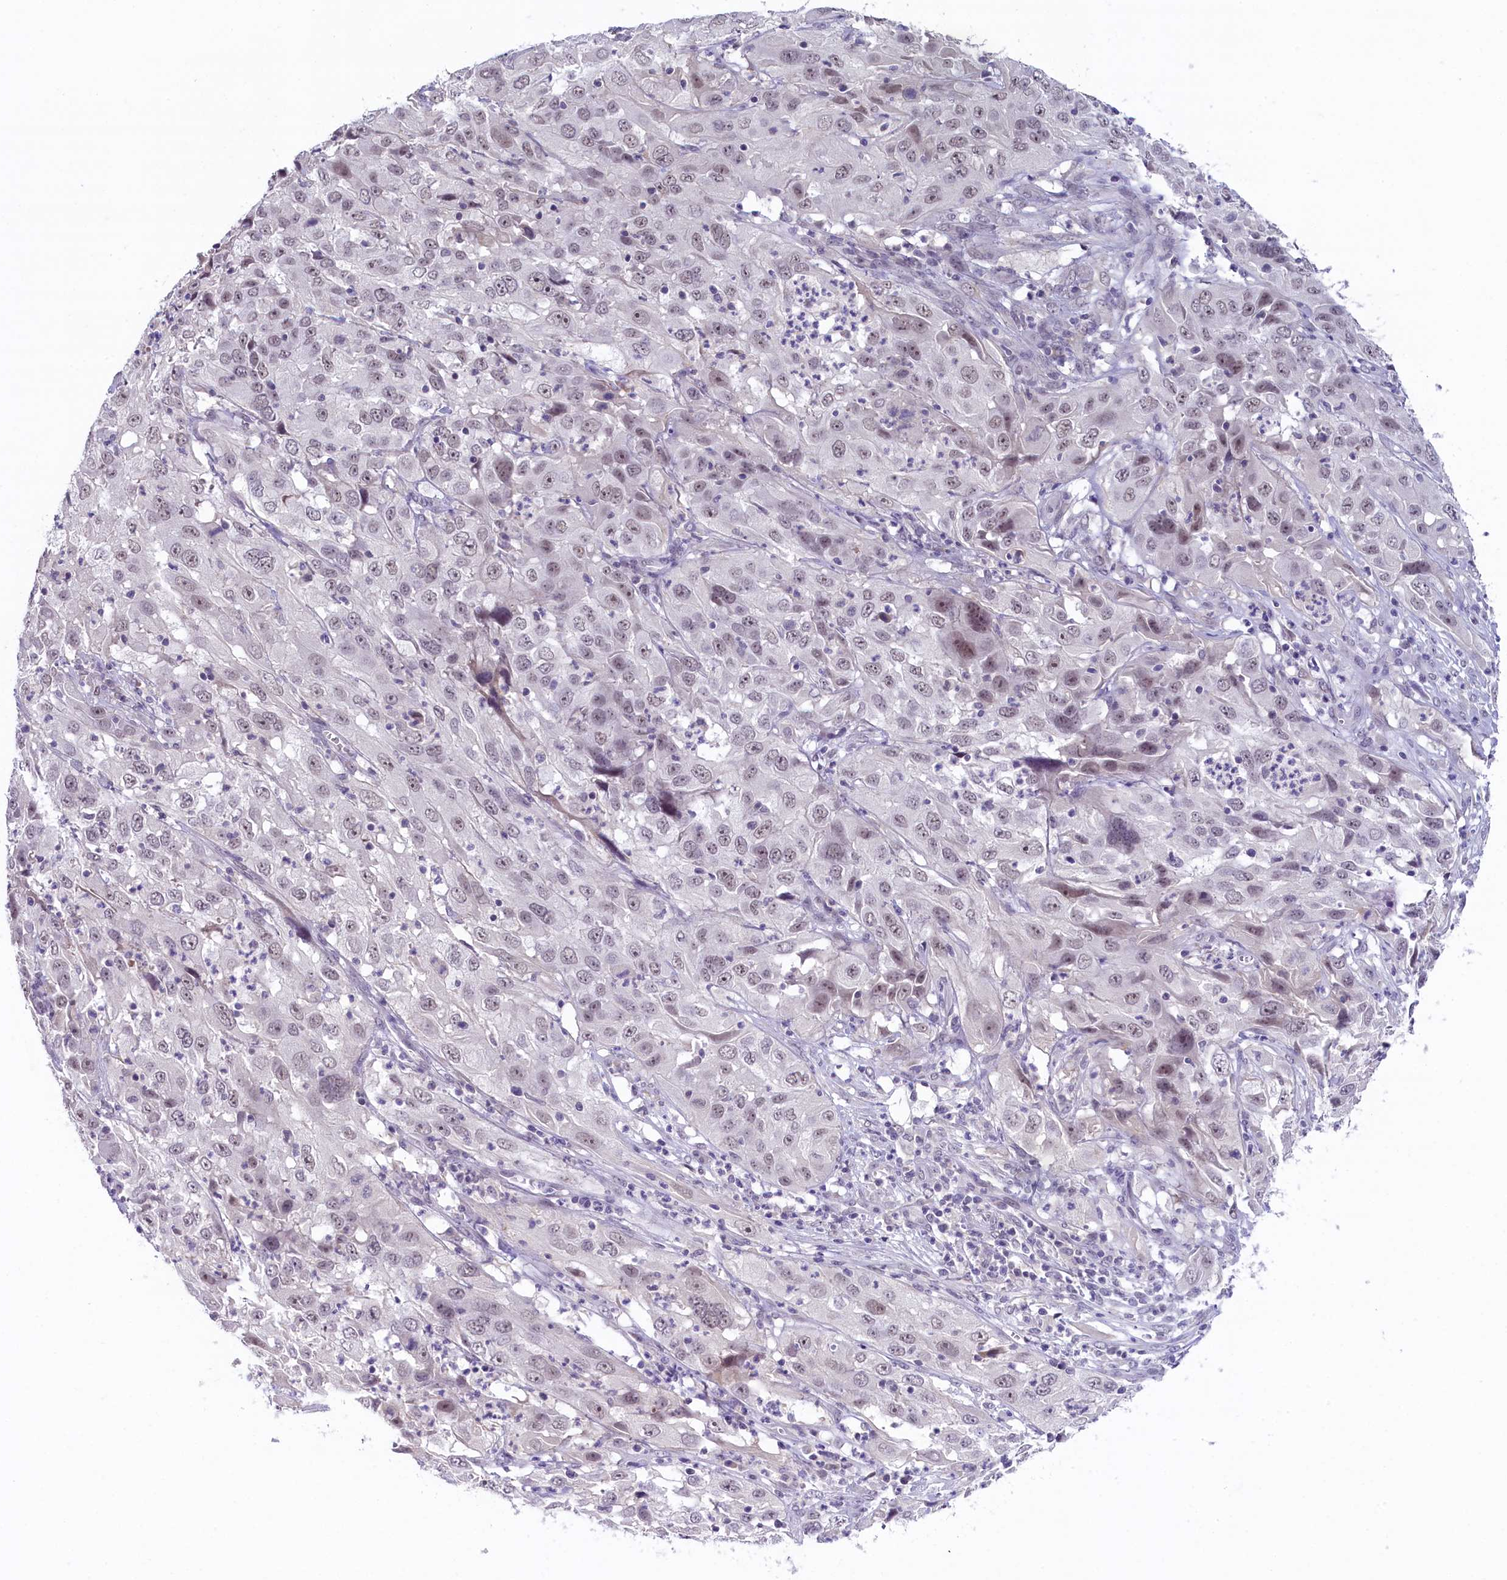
{"staining": {"intensity": "weak", "quantity": ">75%", "location": "nuclear"}, "tissue": "cervical cancer", "cell_type": "Tumor cells", "image_type": "cancer", "snomed": [{"axis": "morphology", "description": "Squamous cell carcinoma, NOS"}, {"axis": "topography", "description": "Cervix"}], "caption": "This histopathology image shows IHC staining of cervical cancer (squamous cell carcinoma), with low weak nuclear expression in approximately >75% of tumor cells.", "gene": "CRAMP1", "patient": {"sex": "female", "age": 32}}